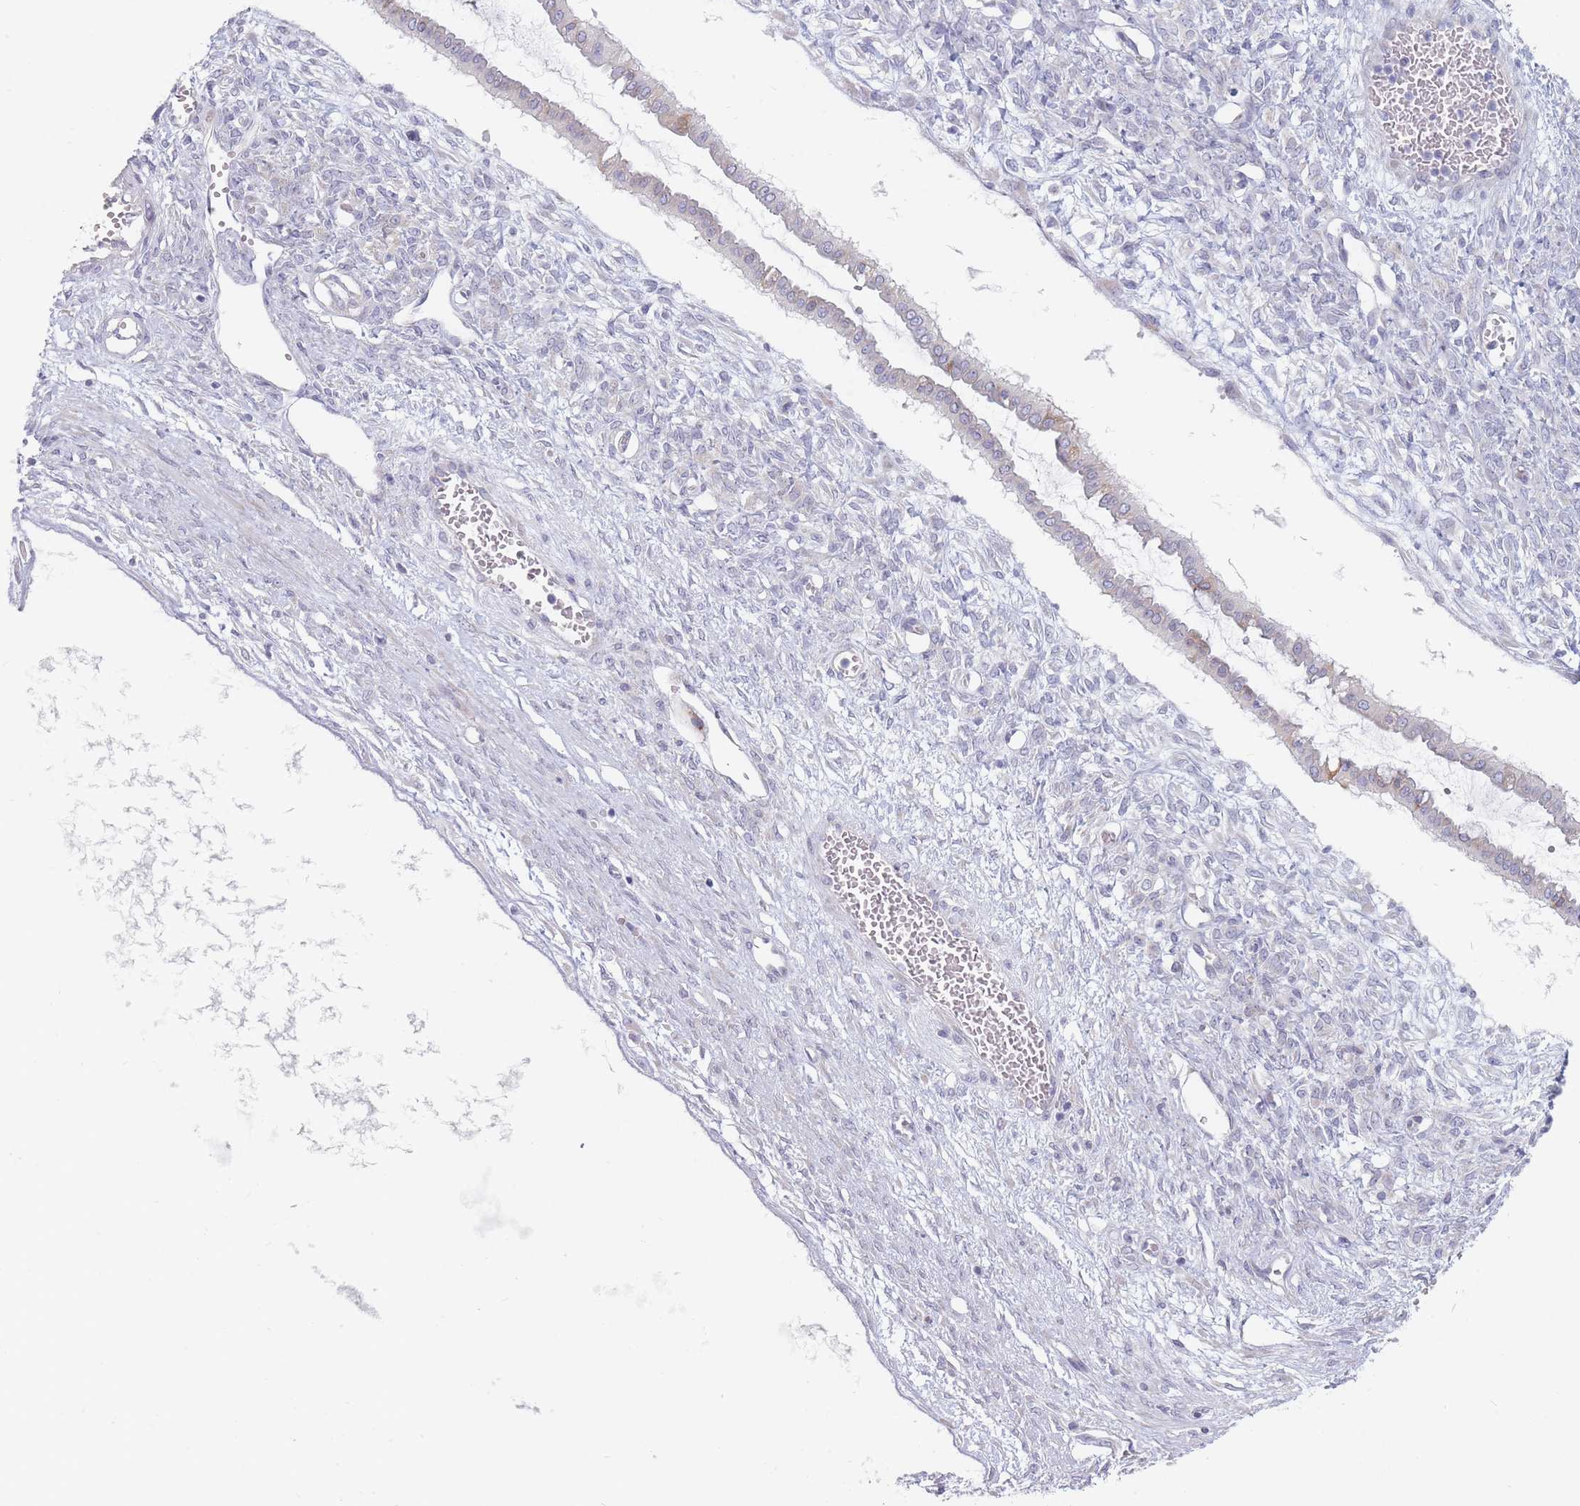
{"staining": {"intensity": "negative", "quantity": "none", "location": "none"}, "tissue": "ovarian cancer", "cell_type": "Tumor cells", "image_type": "cancer", "snomed": [{"axis": "morphology", "description": "Cystadenocarcinoma, mucinous, NOS"}, {"axis": "topography", "description": "Ovary"}], "caption": "IHC histopathology image of human ovarian cancer (mucinous cystadenocarcinoma) stained for a protein (brown), which exhibits no staining in tumor cells.", "gene": "SPATS1", "patient": {"sex": "female", "age": 73}}